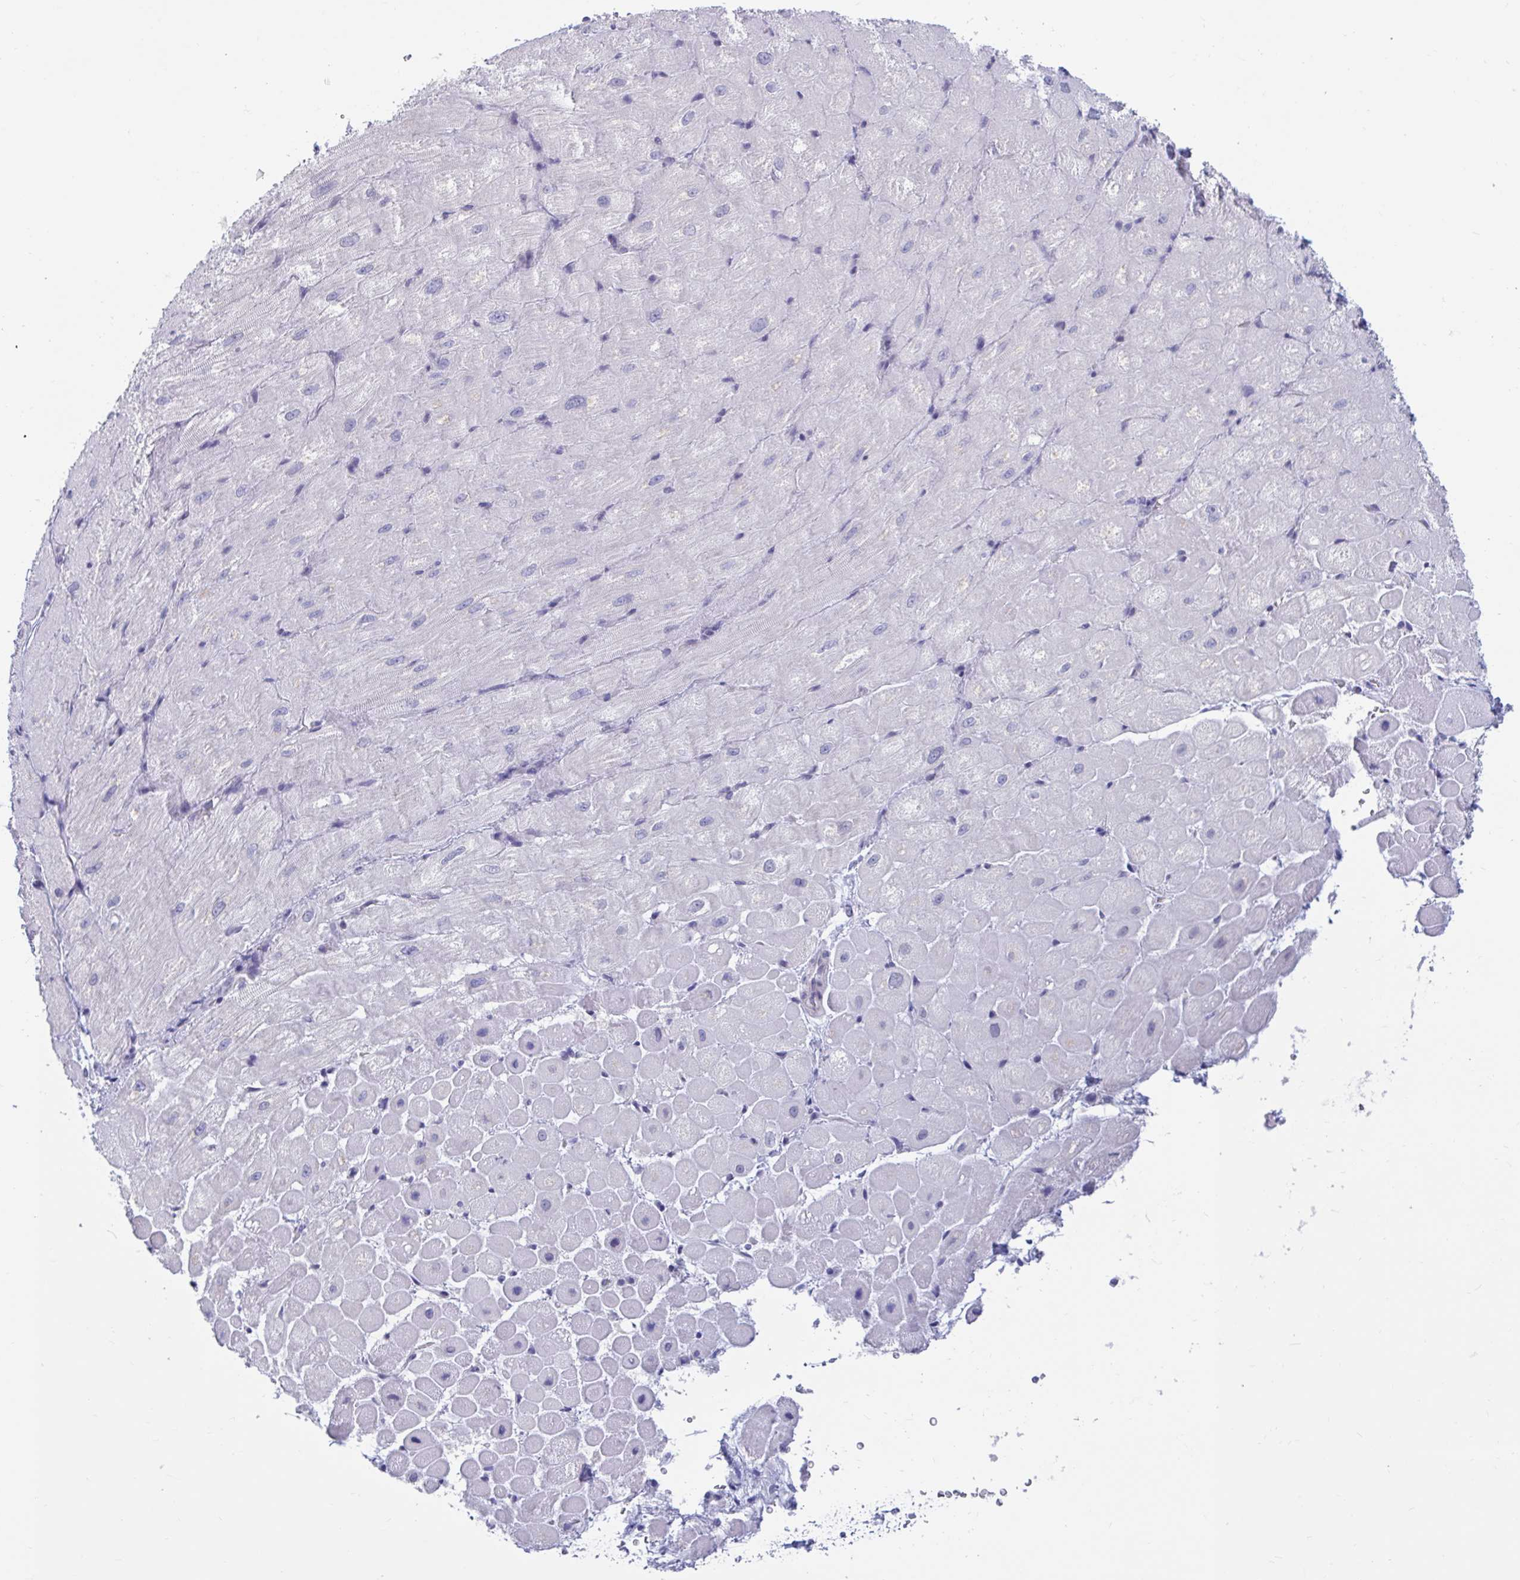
{"staining": {"intensity": "negative", "quantity": "none", "location": "none"}, "tissue": "heart muscle", "cell_type": "Cardiomyocytes", "image_type": "normal", "snomed": [{"axis": "morphology", "description": "Normal tissue, NOS"}, {"axis": "topography", "description": "Heart"}], "caption": "An immunohistochemistry (IHC) histopathology image of unremarkable heart muscle is shown. There is no staining in cardiomyocytes of heart muscle. (Brightfield microscopy of DAB IHC at high magnification).", "gene": "ARPP19", "patient": {"sex": "male", "age": 62}}